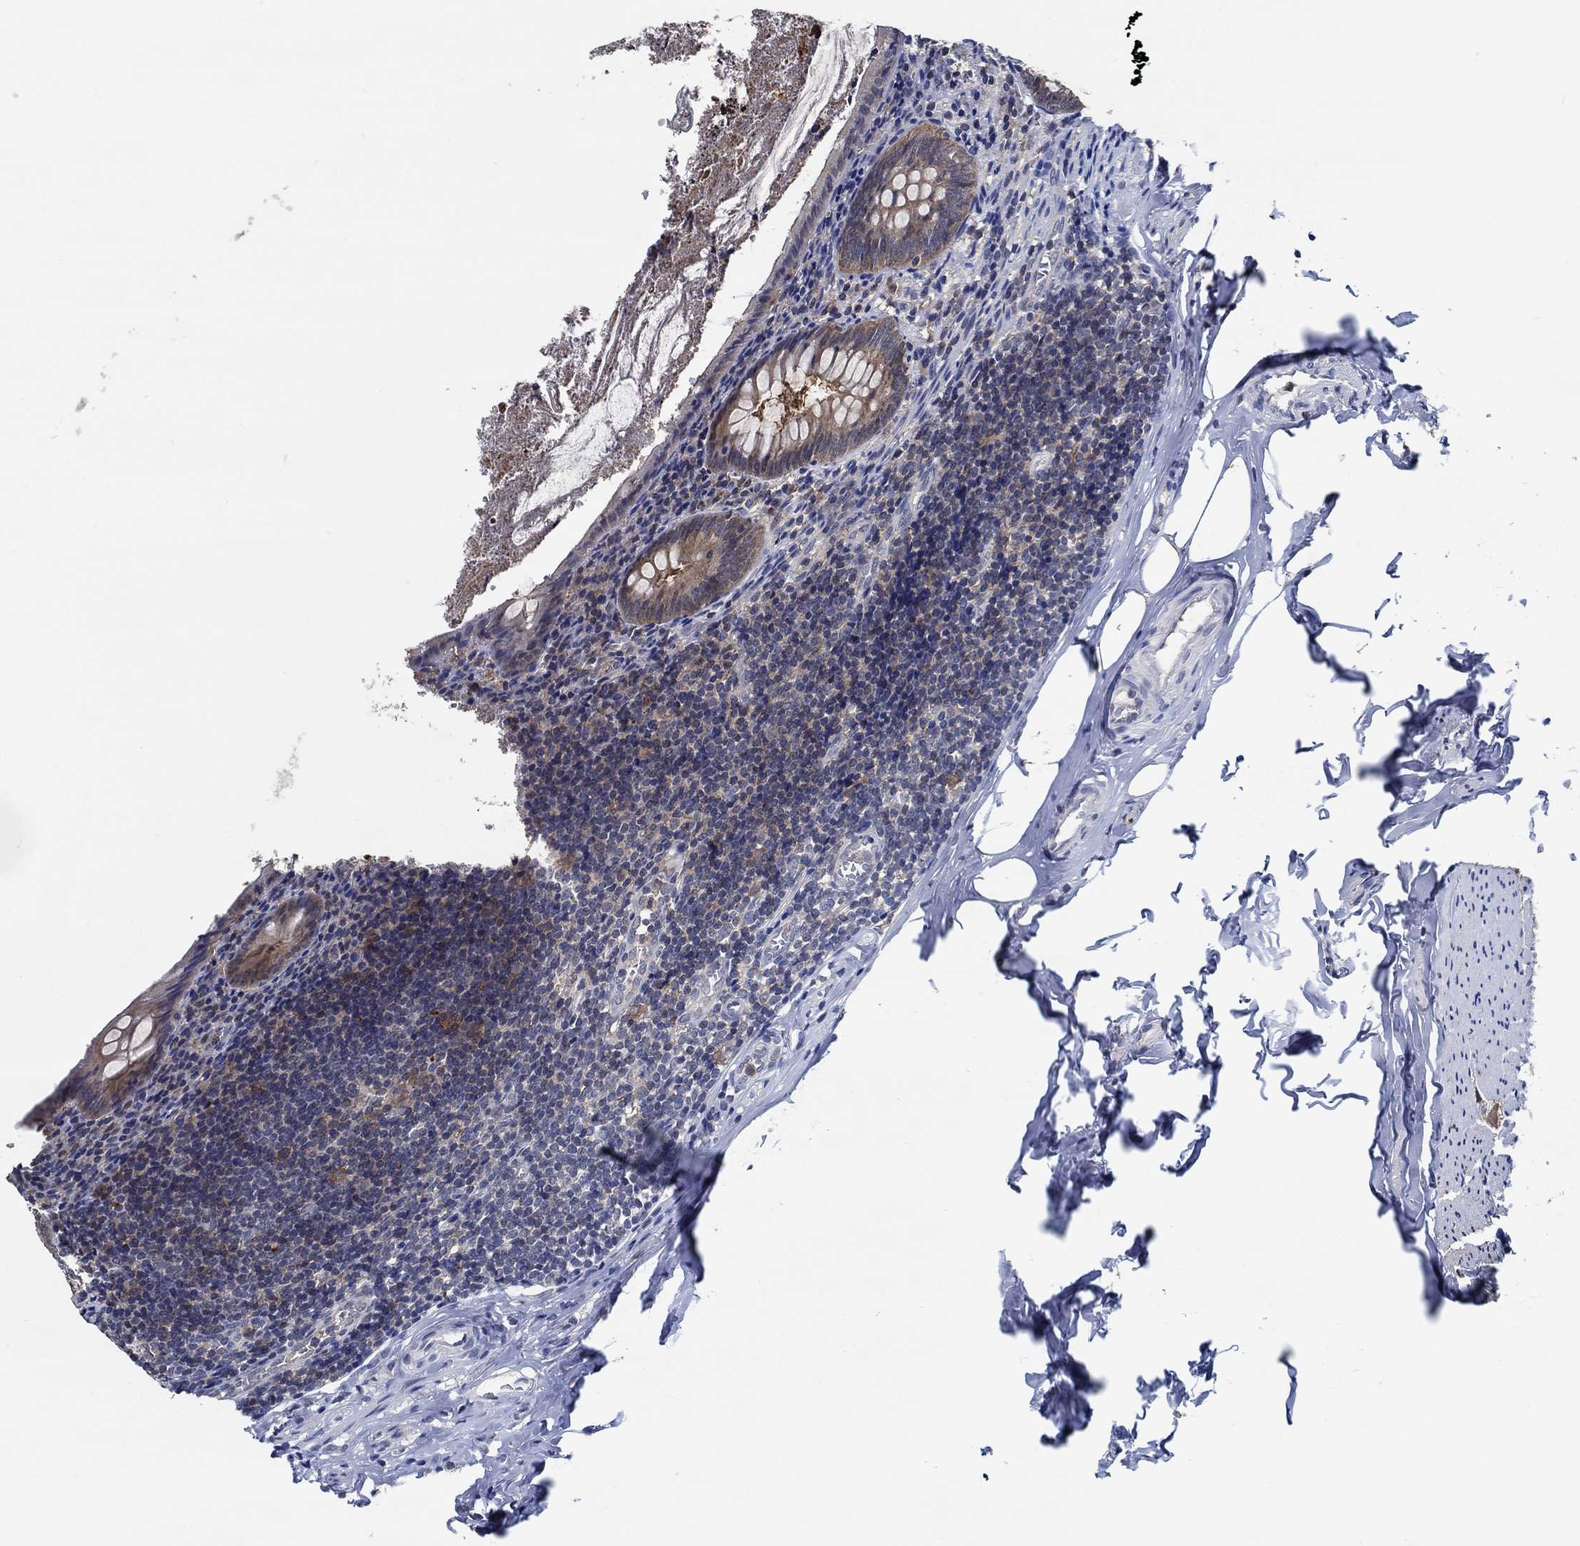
{"staining": {"intensity": "moderate", "quantity": "<25%", "location": "cytoplasmic/membranous"}, "tissue": "appendix", "cell_type": "Glandular cells", "image_type": "normal", "snomed": [{"axis": "morphology", "description": "Normal tissue, NOS"}, {"axis": "topography", "description": "Appendix"}], "caption": "Human appendix stained with a brown dye demonstrates moderate cytoplasmic/membranous positive expression in approximately <25% of glandular cells.", "gene": "DACT1", "patient": {"sex": "female", "age": 23}}